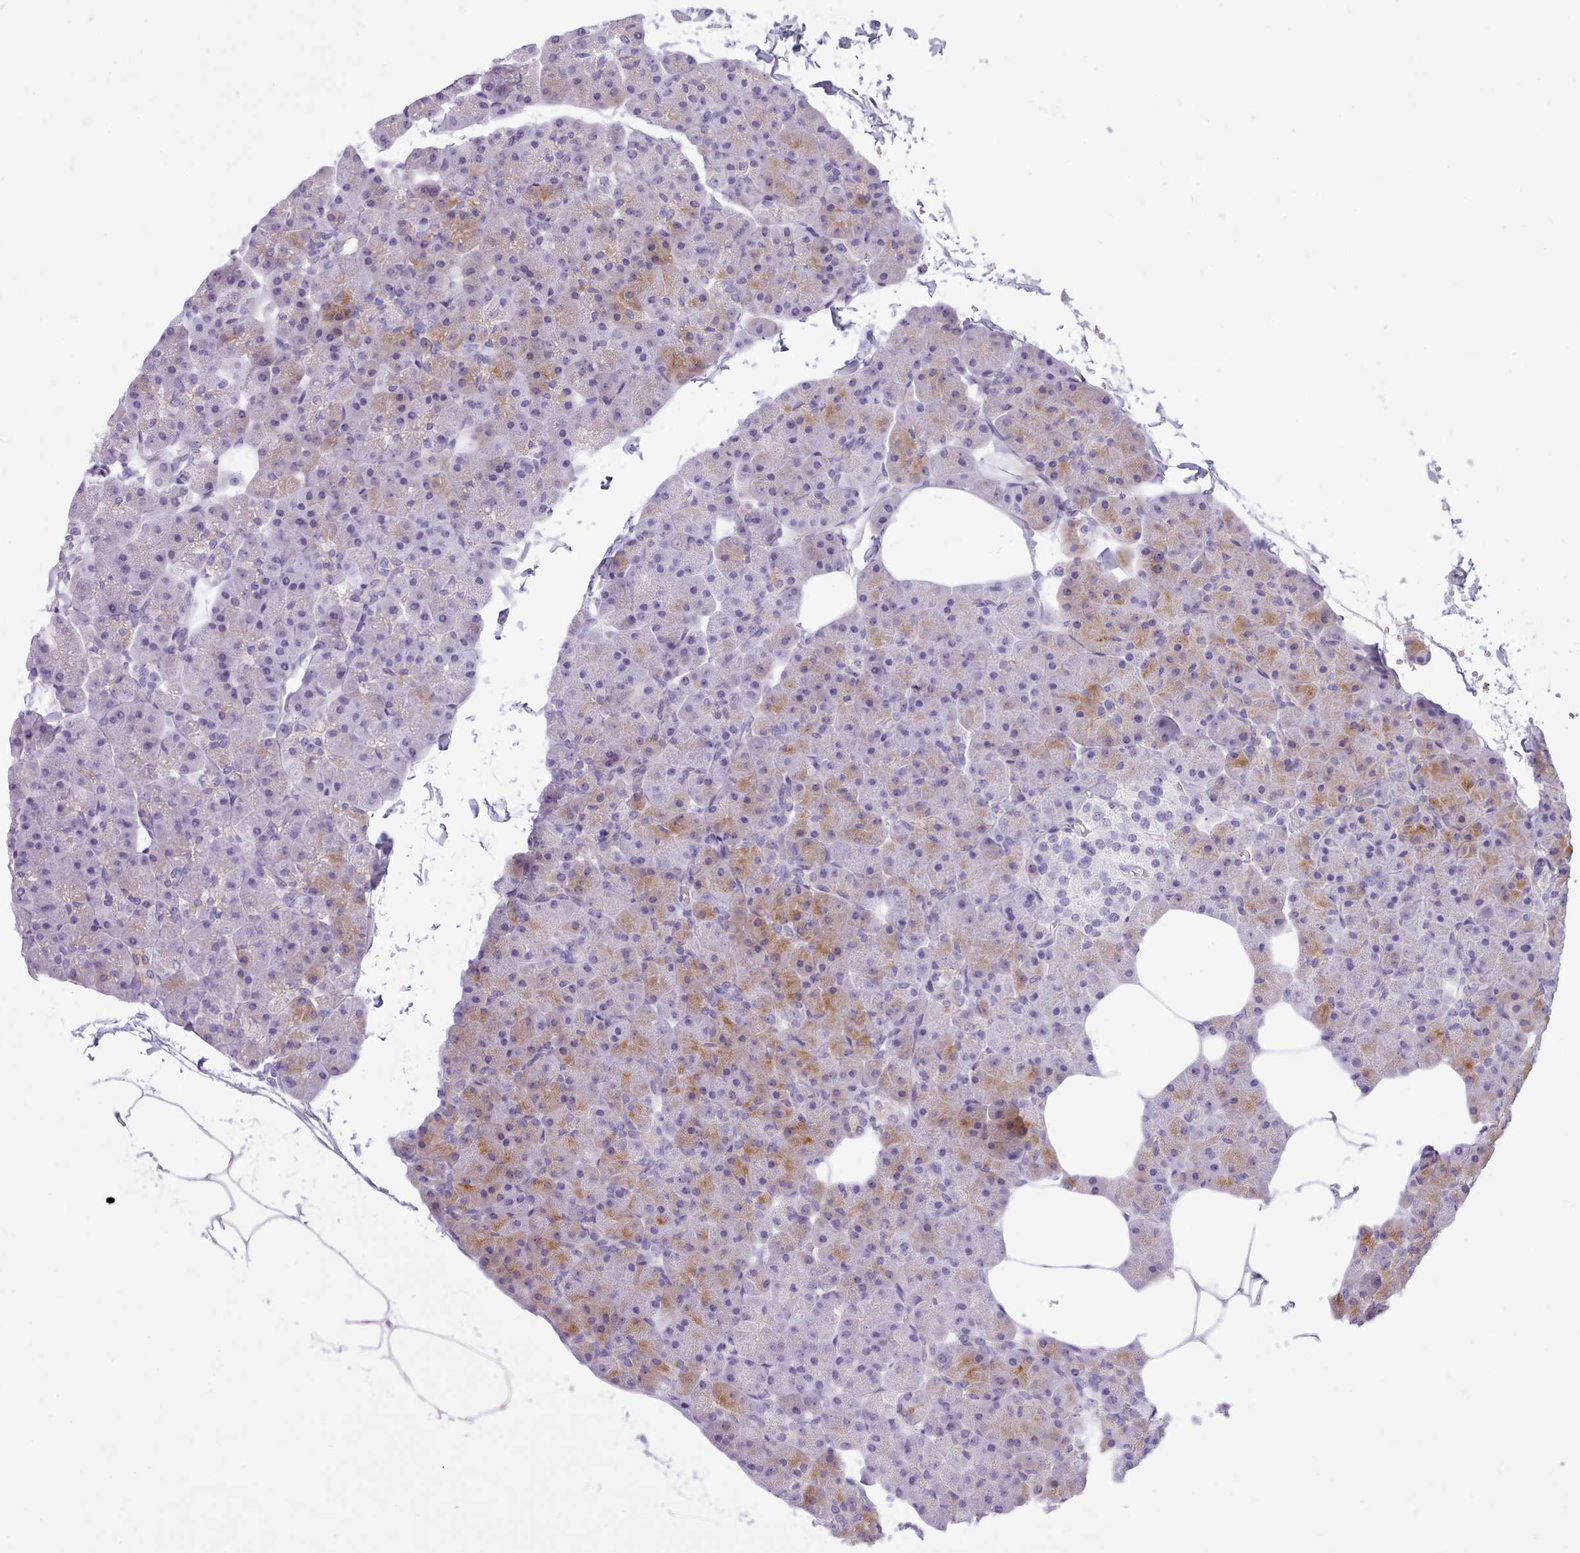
{"staining": {"intensity": "moderate", "quantity": "25%-75%", "location": "cytoplasmic/membranous"}, "tissue": "pancreas", "cell_type": "Exocrine glandular cells", "image_type": "normal", "snomed": [{"axis": "morphology", "description": "Normal tissue, NOS"}, {"axis": "topography", "description": "Pancreas"}], "caption": "The immunohistochemical stain labels moderate cytoplasmic/membranous expression in exocrine glandular cells of benign pancreas.", "gene": "CYP2A13", "patient": {"sex": "male", "age": 35}}